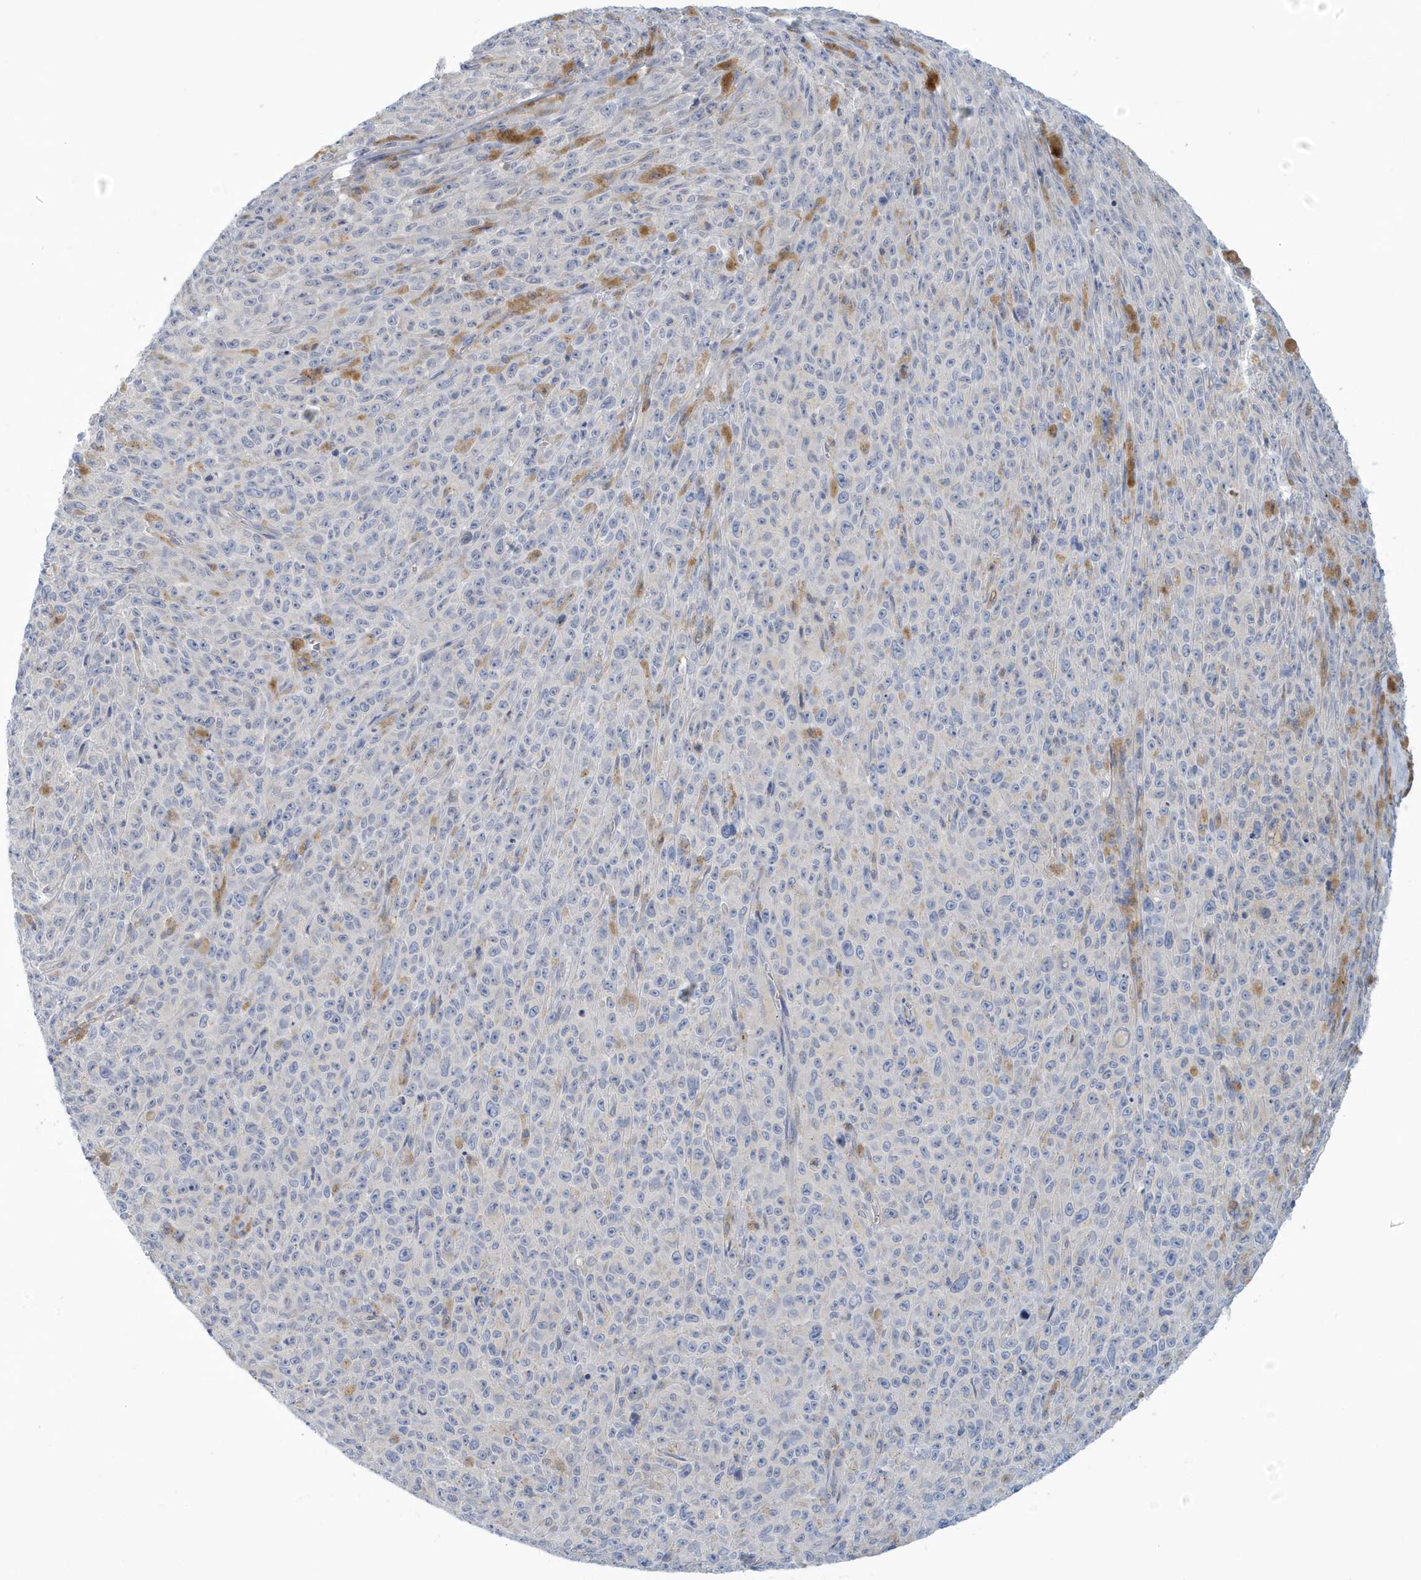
{"staining": {"intensity": "negative", "quantity": "none", "location": "none"}, "tissue": "melanoma", "cell_type": "Tumor cells", "image_type": "cancer", "snomed": [{"axis": "morphology", "description": "Malignant melanoma, NOS"}, {"axis": "topography", "description": "Skin"}], "caption": "Human malignant melanoma stained for a protein using IHC reveals no expression in tumor cells.", "gene": "VTA1", "patient": {"sex": "female", "age": 82}}